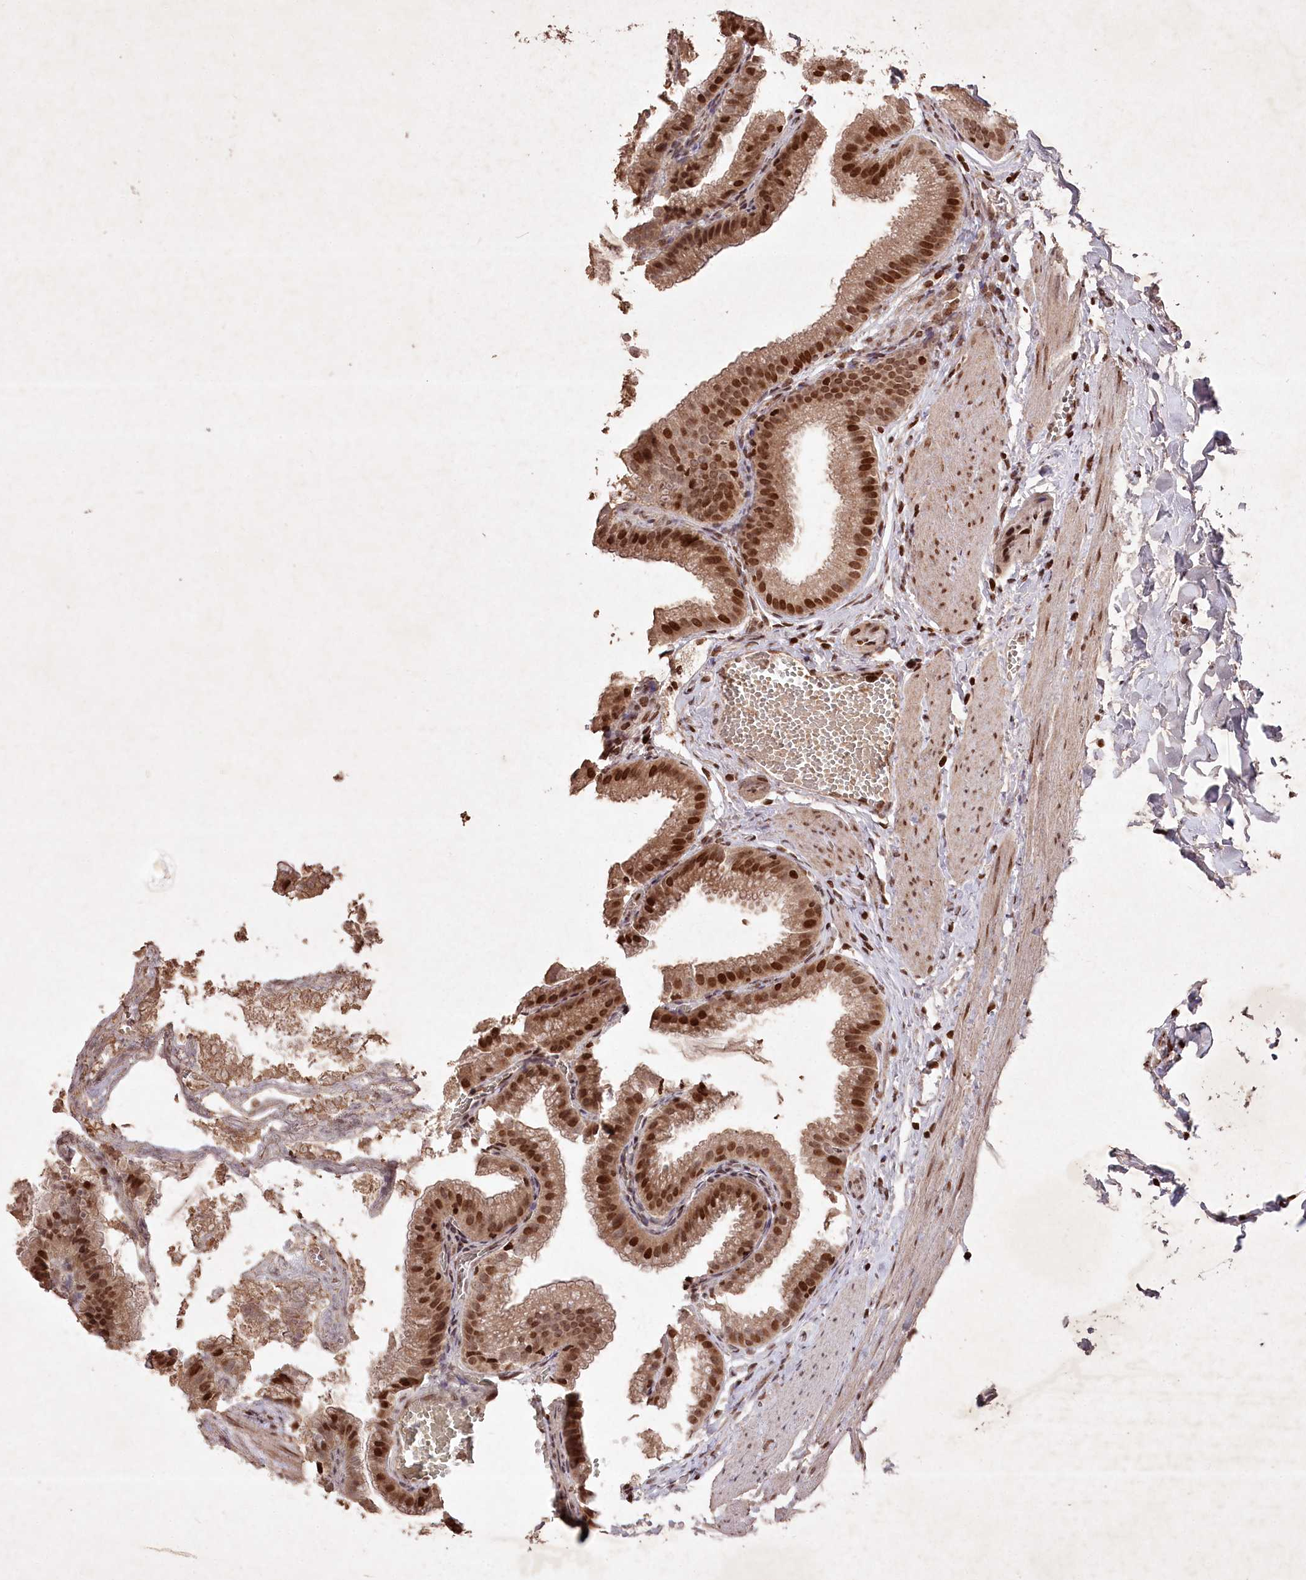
{"staining": {"intensity": "strong", "quantity": ">75%", "location": "cytoplasmic/membranous,nuclear"}, "tissue": "gallbladder", "cell_type": "Glandular cells", "image_type": "normal", "snomed": [{"axis": "morphology", "description": "Normal tissue, NOS"}, {"axis": "topography", "description": "Gallbladder"}], "caption": "Immunohistochemical staining of benign gallbladder reveals >75% levels of strong cytoplasmic/membranous,nuclear protein staining in approximately >75% of glandular cells.", "gene": "CCSER2", "patient": {"sex": "male", "age": 38}}